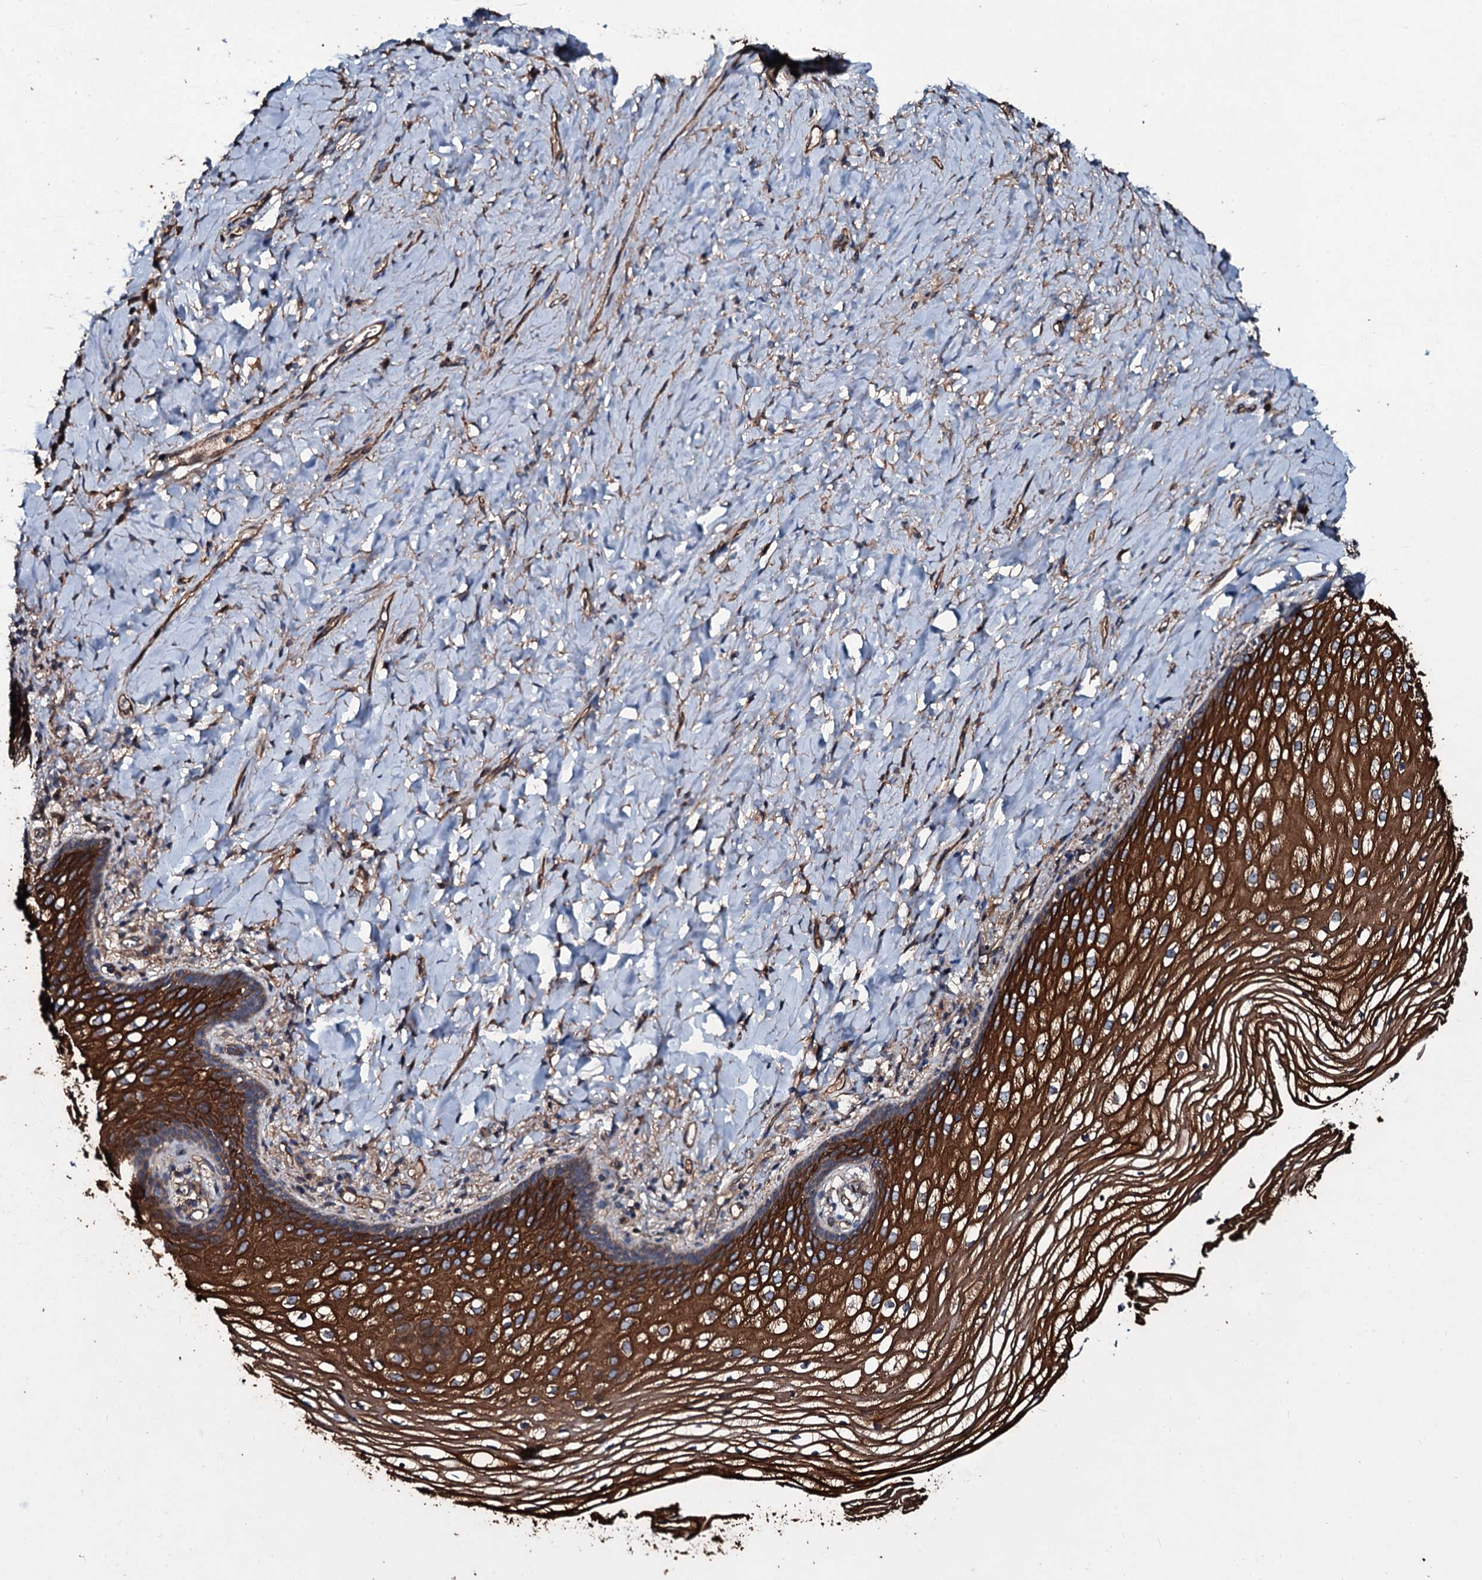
{"staining": {"intensity": "strong", "quantity": ">75%", "location": "cytoplasmic/membranous"}, "tissue": "vagina", "cell_type": "Squamous epithelial cells", "image_type": "normal", "snomed": [{"axis": "morphology", "description": "Normal tissue, NOS"}, {"axis": "topography", "description": "Vagina"}], "caption": "Squamous epithelial cells exhibit strong cytoplasmic/membranous expression in approximately >75% of cells in normal vagina.", "gene": "DMAC2", "patient": {"sex": "female", "age": 60}}